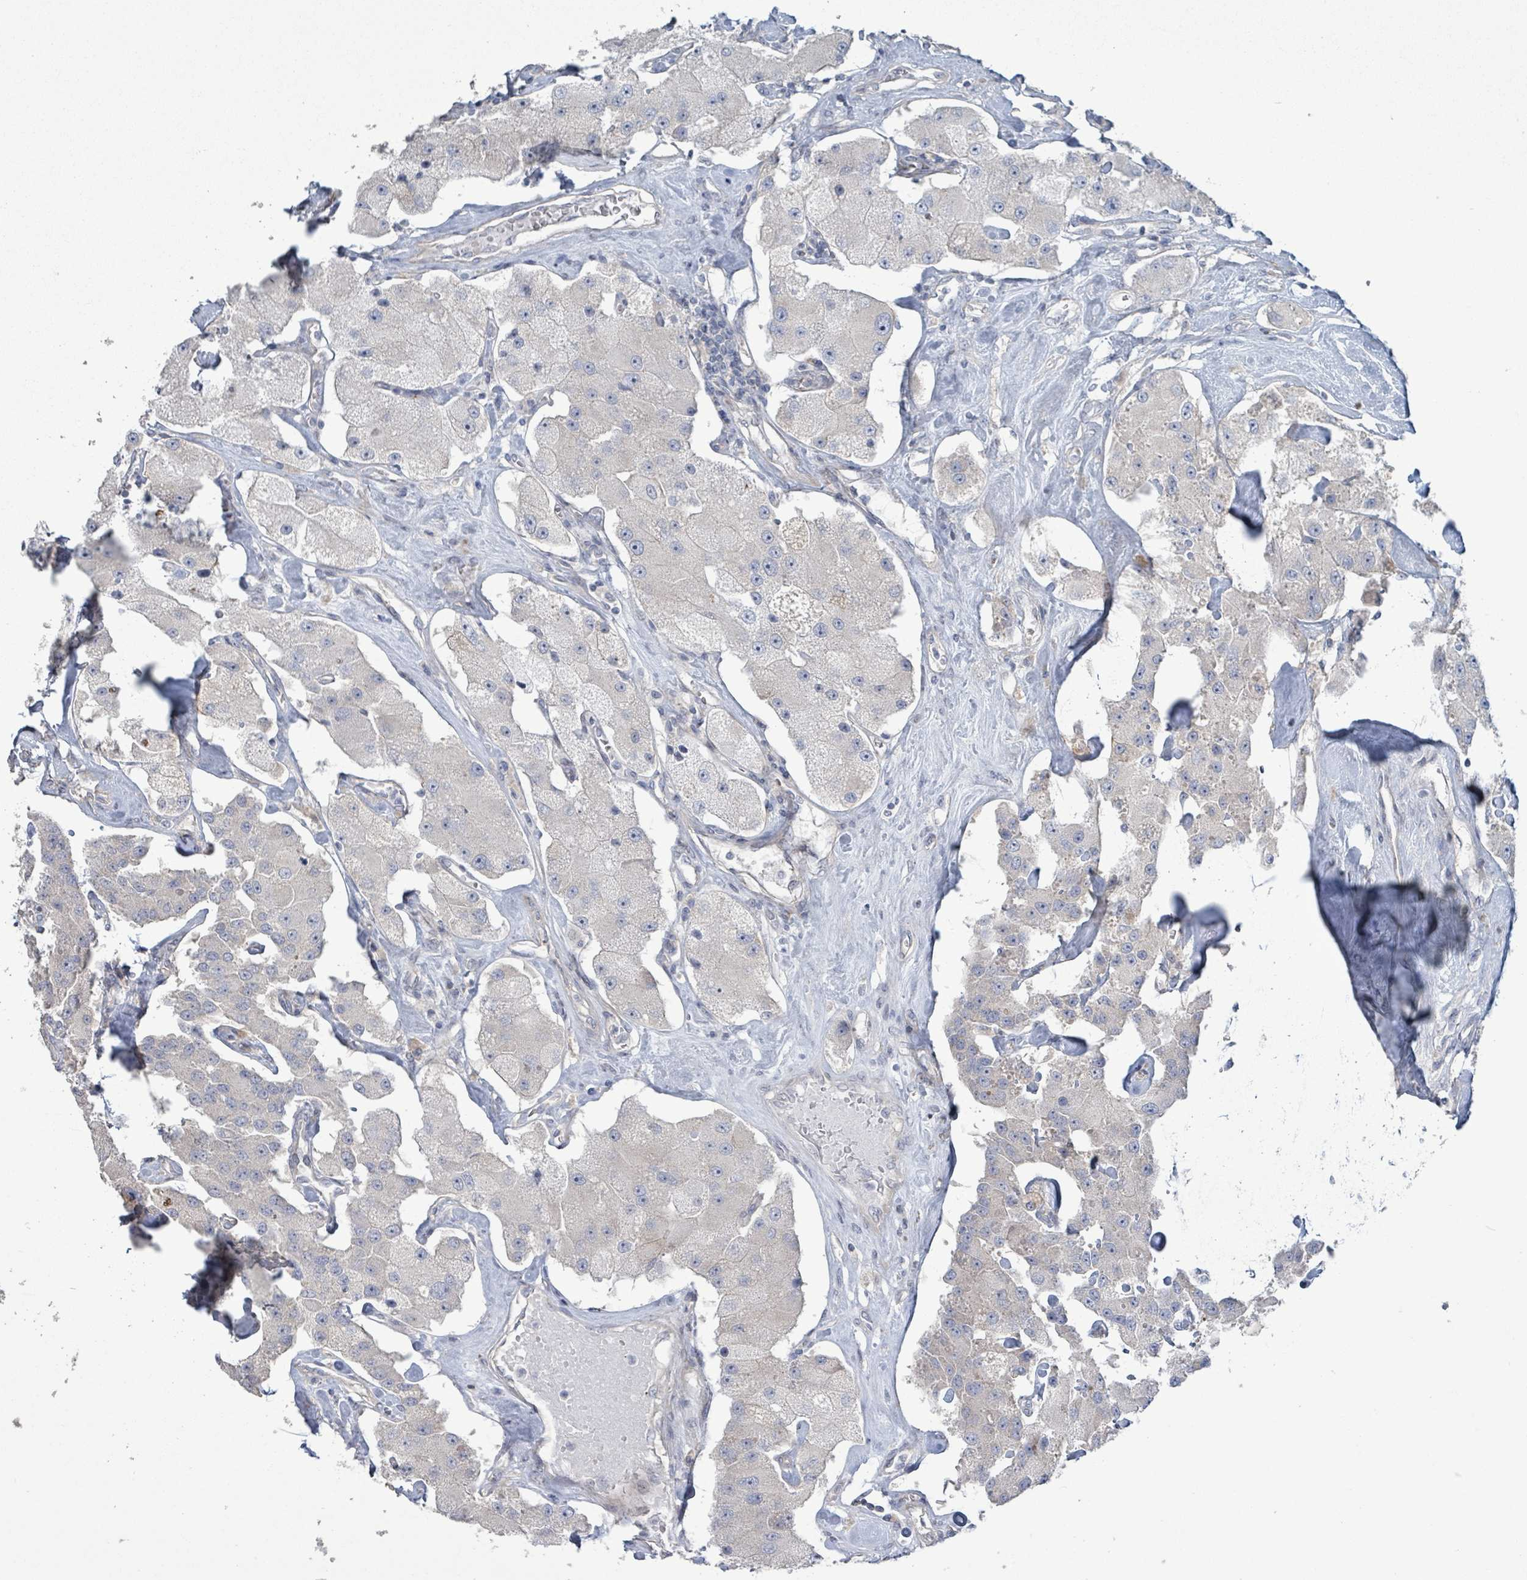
{"staining": {"intensity": "negative", "quantity": "none", "location": "none"}, "tissue": "carcinoid", "cell_type": "Tumor cells", "image_type": "cancer", "snomed": [{"axis": "morphology", "description": "Carcinoid, malignant, NOS"}, {"axis": "topography", "description": "Pancreas"}], "caption": "Immunohistochemical staining of human carcinoid (malignant) exhibits no significant positivity in tumor cells.", "gene": "LILRA4", "patient": {"sex": "male", "age": 41}}